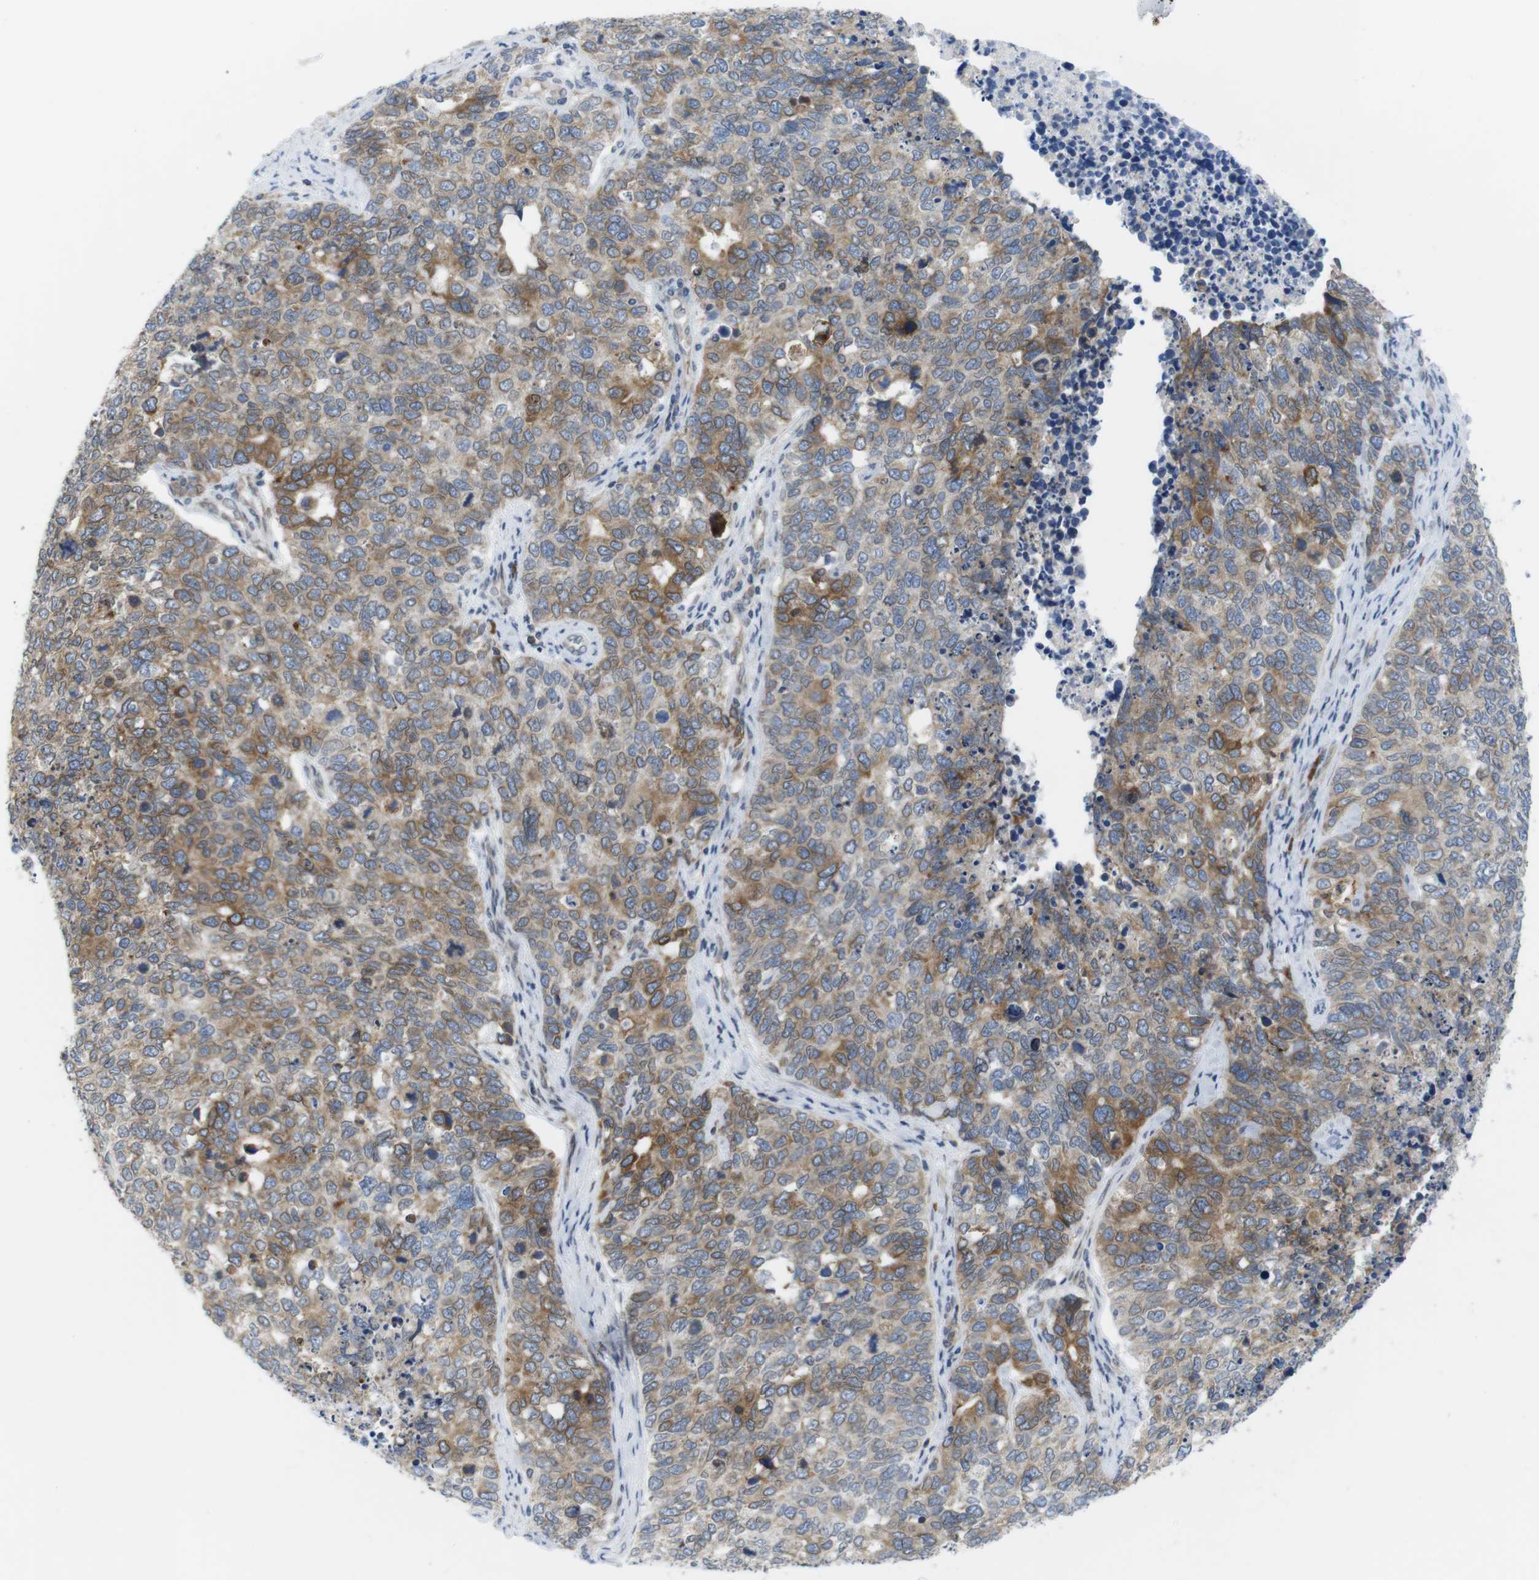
{"staining": {"intensity": "moderate", "quantity": "25%-75%", "location": "cytoplasmic/membranous"}, "tissue": "cervical cancer", "cell_type": "Tumor cells", "image_type": "cancer", "snomed": [{"axis": "morphology", "description": "Squamous cell carcinoma, NOS"}, {"axis": "topography", "description": "Cervix"}], "caption": "Squamous cell carcinoma (cervical) stained with a protein marker displays moderate staining in tumor cells.", "gene": "ERGIC3", "patient": {"sex": "female", "age": 63}}